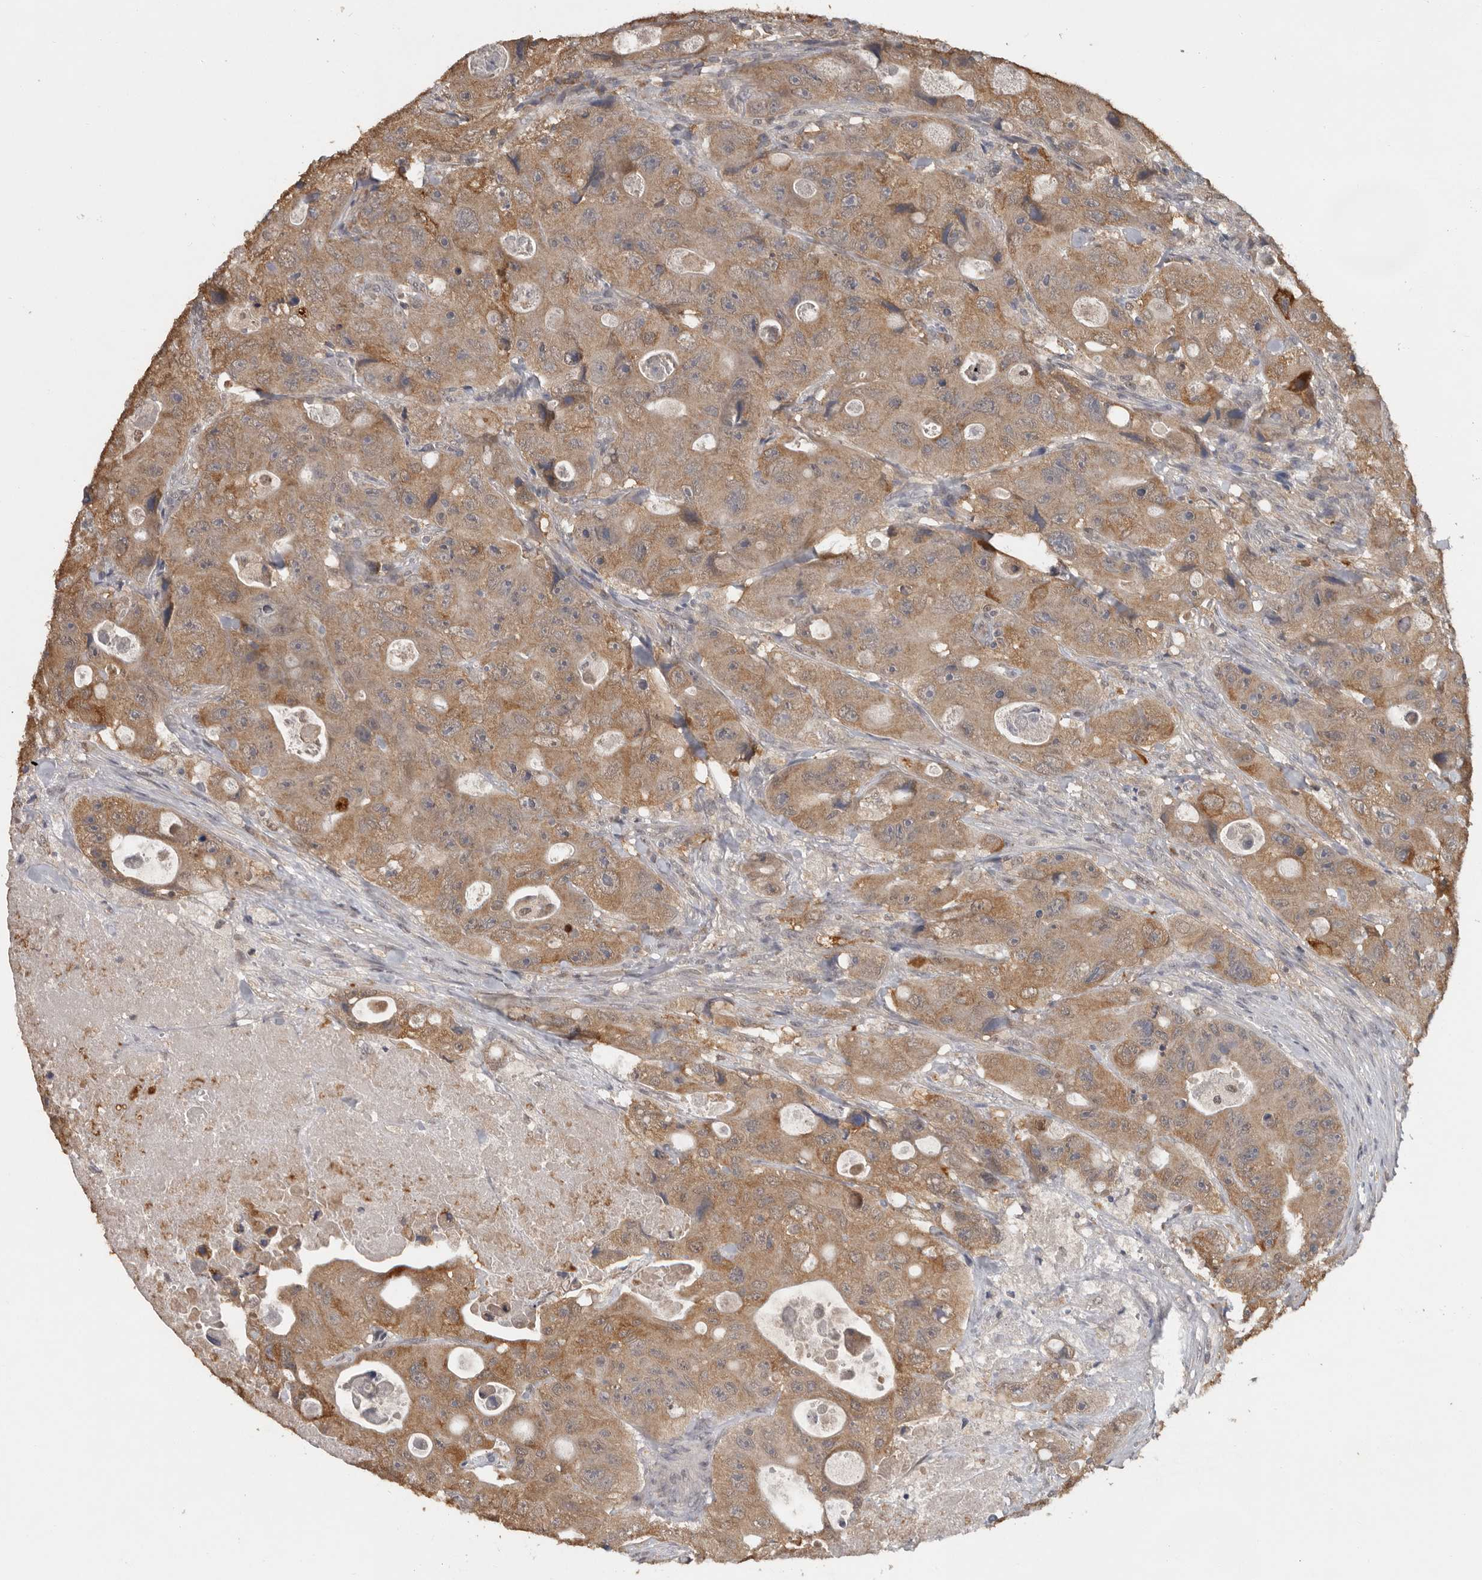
{"staining": {"intensity": "moderate", "quantity": ">75%", "location": "cytoplasmic/membranous"}, "tissue": "colorectal cancer", "cell_type": "Tumor cells", "image_type": "cancer", "snomed": [{"axis": "morphology", "description": "Adenocarcinoma, NOS"}, {"axis": "topography", "description": "Colon"}], "caption": "Brown immunohistochemical staining in human adenocarcinoma (colorectal) exhibits moderate cytoplasmic/membranous expression in about >75% of tumor cells. The staining is performed using DAB (3,3'-diaminobenzidine) brown chromogen to label protein expression. The nuclei are counter-stained blue using hematoxylin.", "gene": "MTF1", "patient": {"sex": "female", "age": 46}}